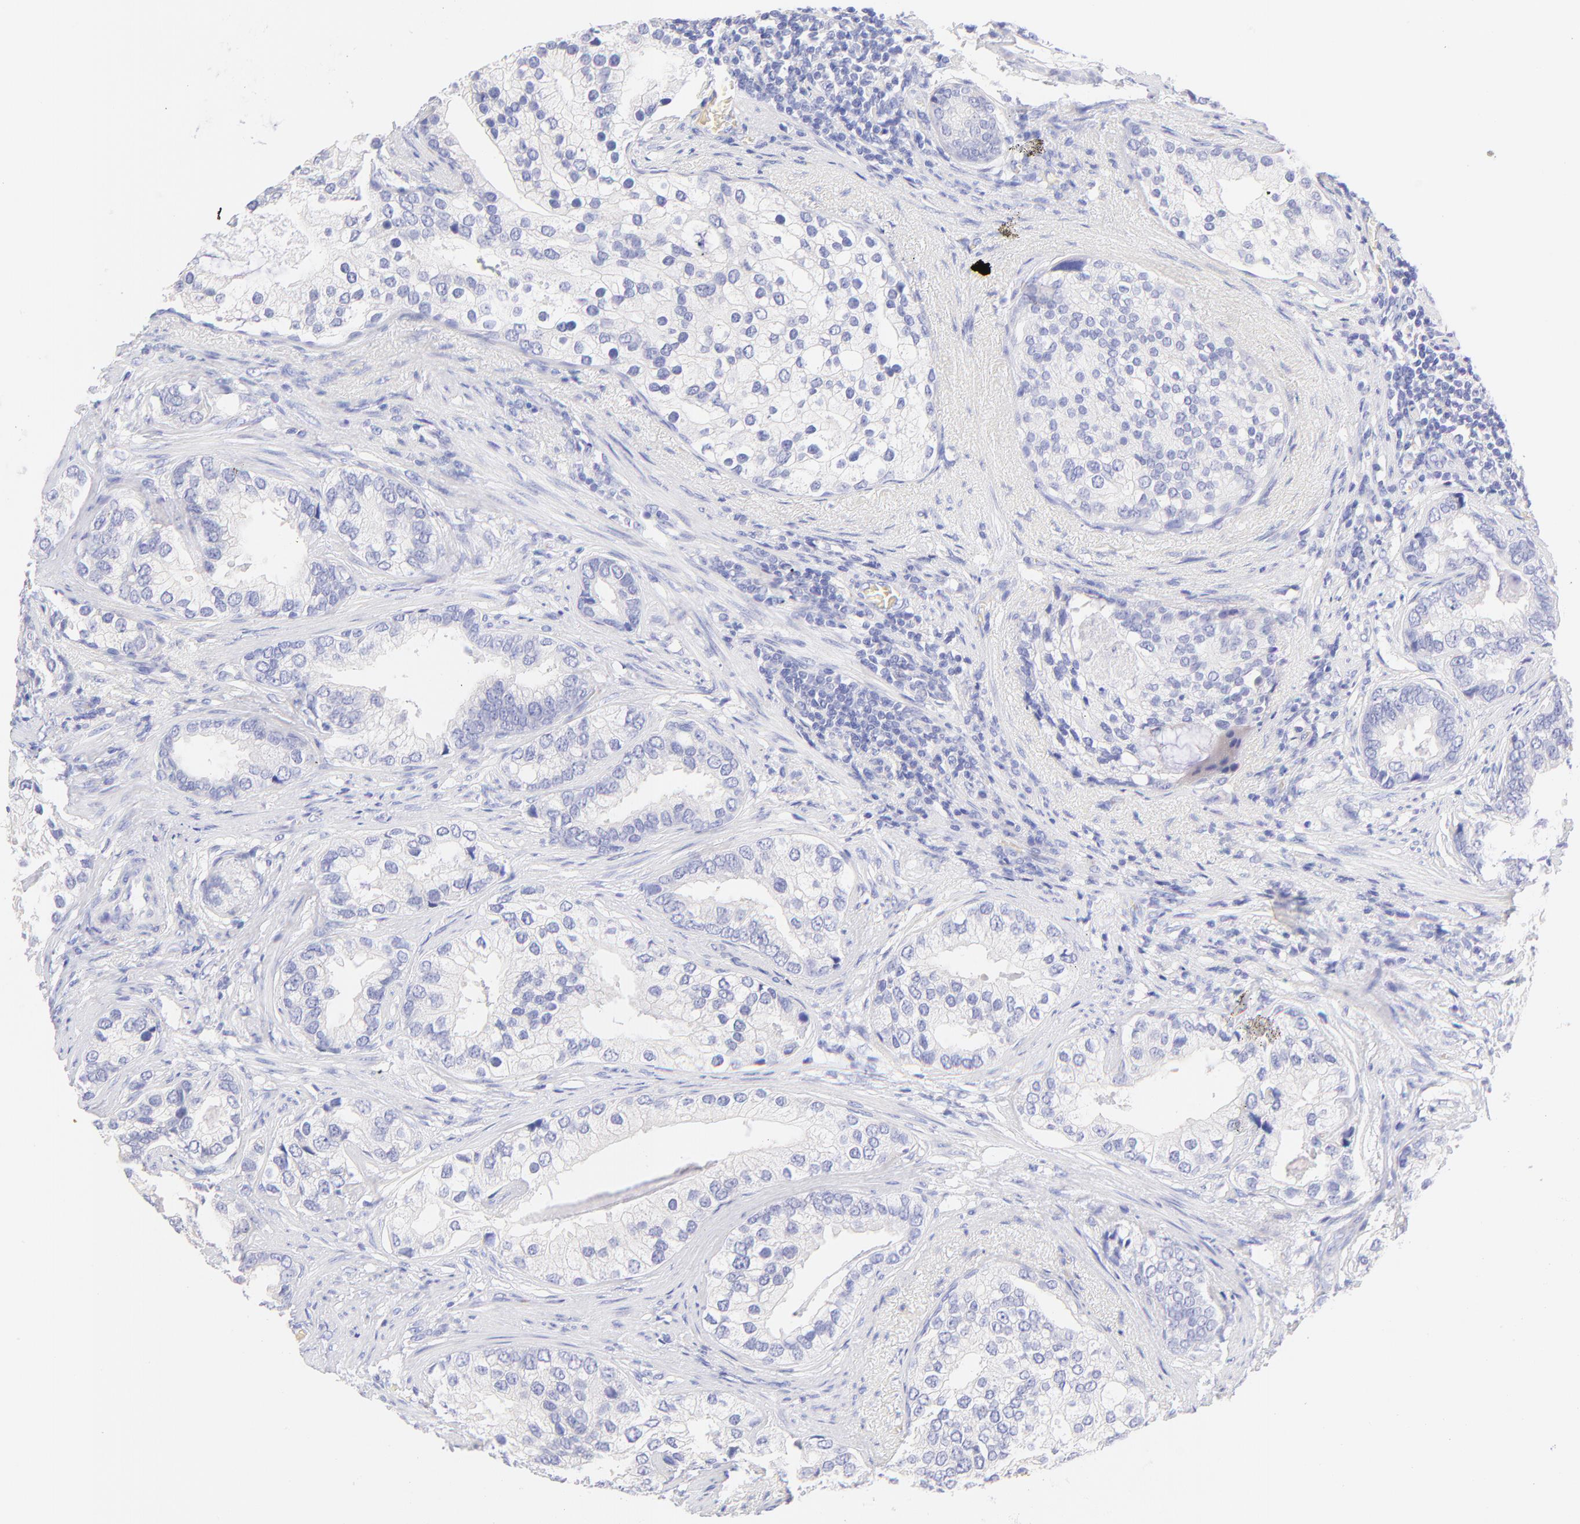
{"staining": {"intensity": "negative", "quantity": "none", "location": "none"}, "tissue": "prostate cancer", "cell_type": "Tumor cells", "image_type": "cancer", "snomed": [{"axis": "morphology", "description": "Adenocarcinoma, Low grade"}, {"axis": "topography", "description": "Prostate"}], "caption": "Image shows no significant protein staining in tumor cells of prostate adenocarcinoma (low-grade).", "gene": "FRMPD3", "patient": {"sex": "male", "age": 71}}